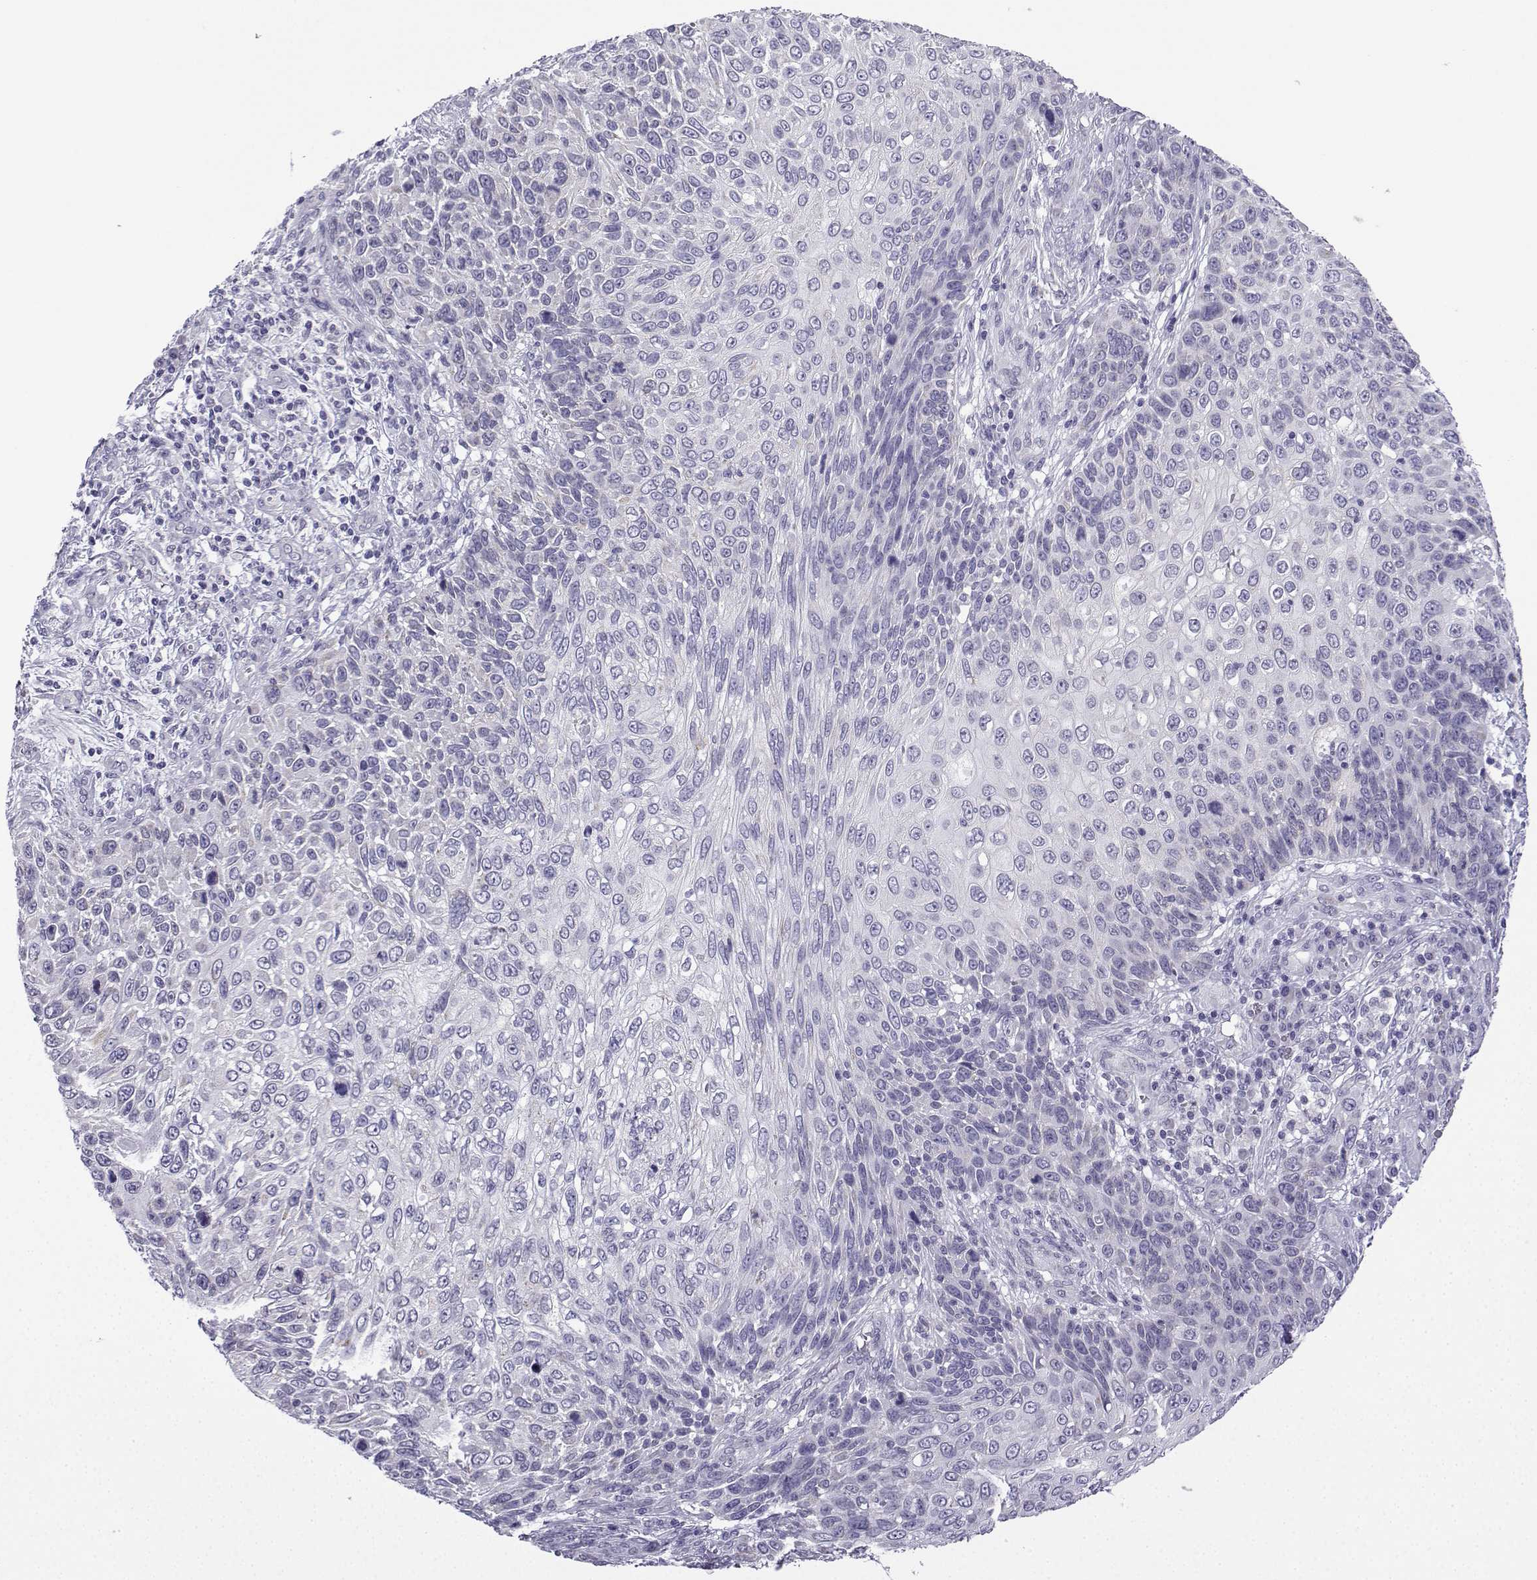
{"staining": {"intensity": "negative", "quantity": "none", "location": "none"}, "tissue": "skin cancer", "cell_type": "Tumor cells", "image_type": "cancer", "snomed": [{"axis": "morphology", "description": "Squamous cell carcinoma, NOS"}, {"axis": "topography", "description": "Skin"}], "caption": "Immunohistochemistry image of squamous cell carcinoma (skin) stained for a protein (brown), which reveals no positivity in tumor cells.", "gene": "ACRBP", "patient": {"sex": "male", "age": 92}}